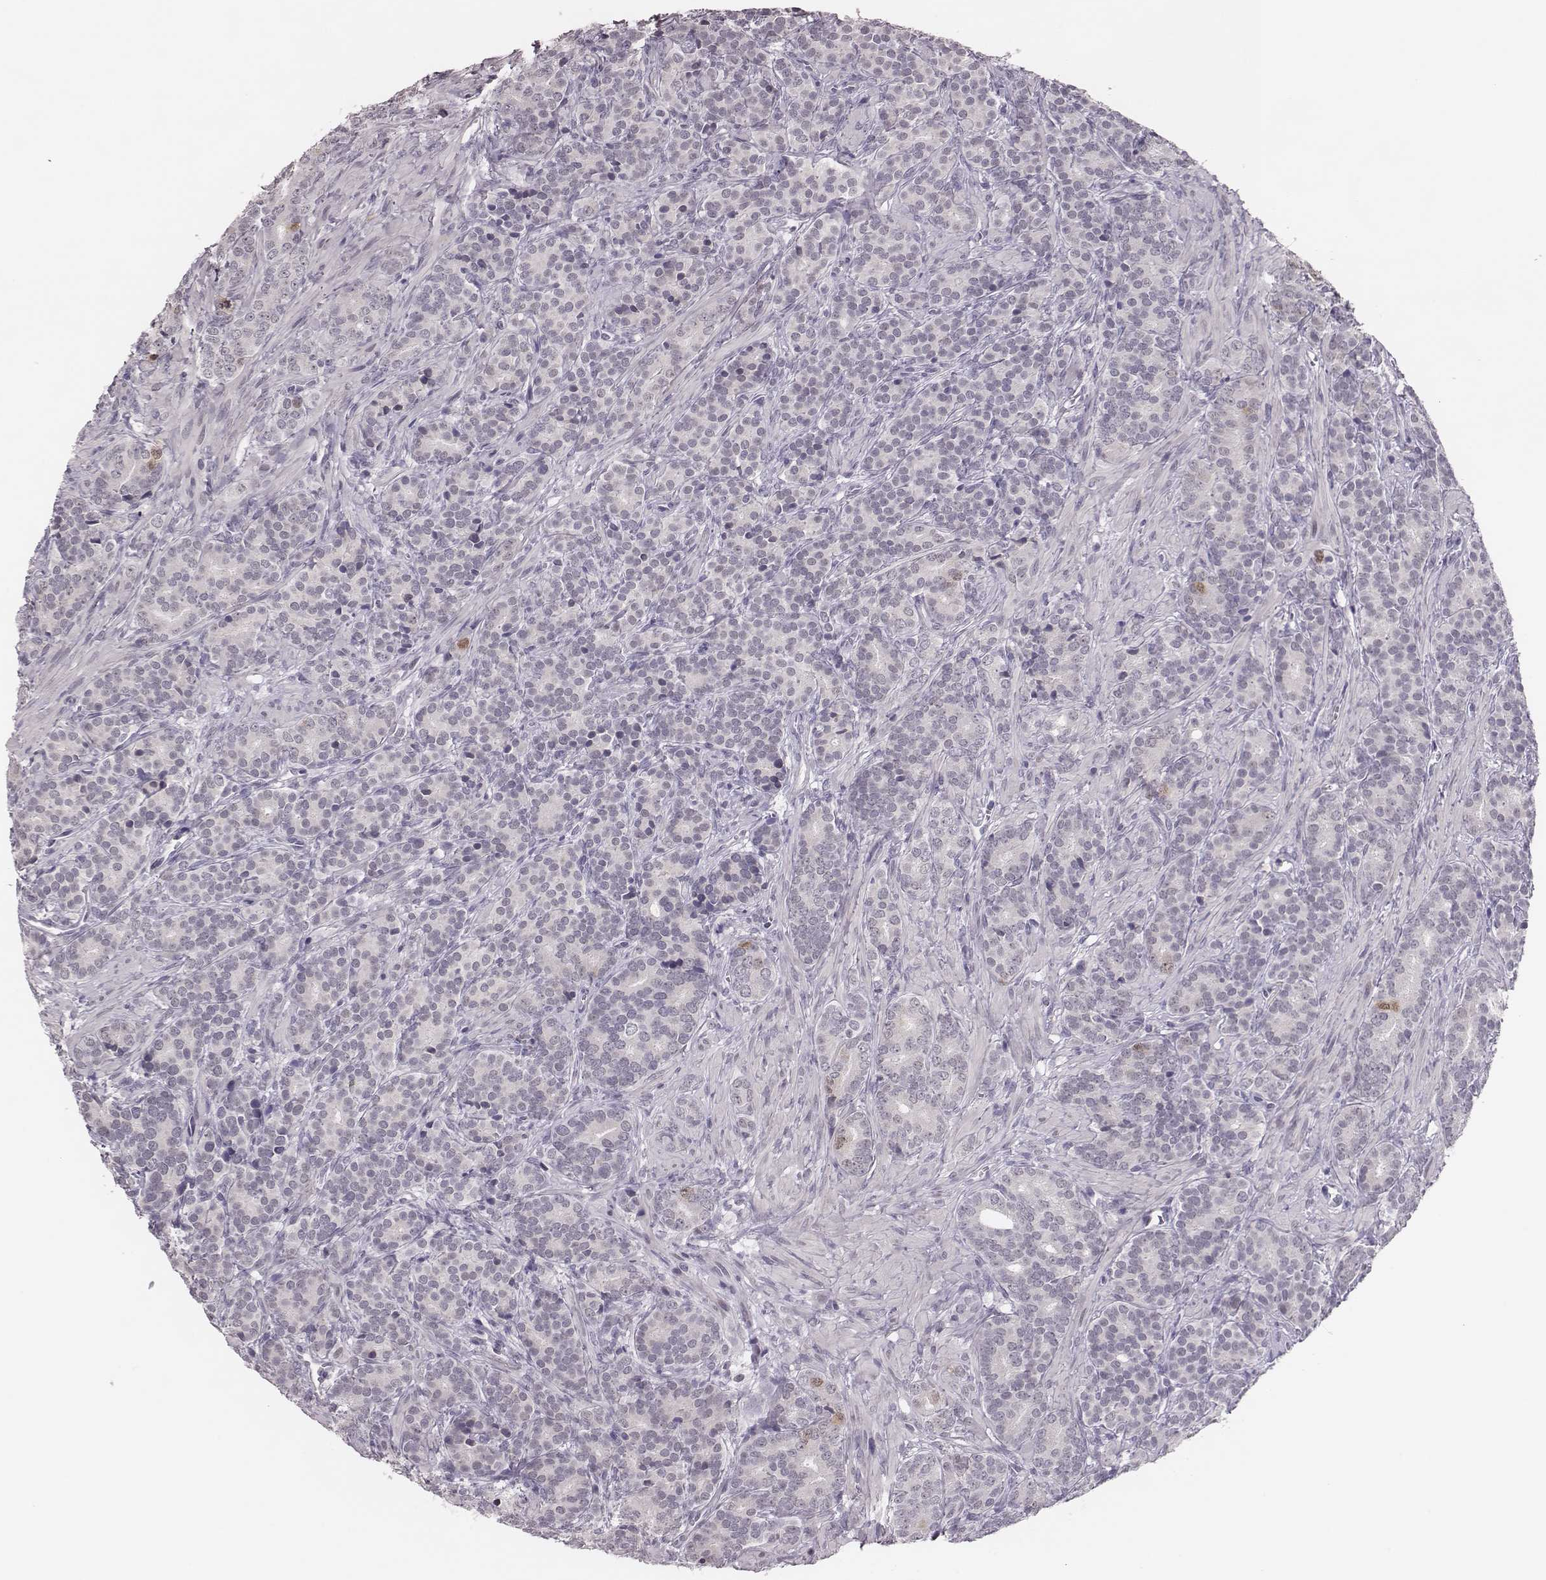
{"staining": {"intensity": "negative", "quantity": "none", "location": "none"}, "tissue": "prostate cancer", "cell_type": "Tumor cells", "image_type": "cancer", "snomed": [{"axis": "morphology", "description": "Adenocarcinoma, High grade"}, {"axis": "topography", "description": "Prostate"}], "caption": "This is an IHC micrograph of human prostate cancer (adenocarcinoma (high-grade)). There is no positivity in tumor cells.", "gene": "PBK", "patient": {"sex": "male", "age": 84}}